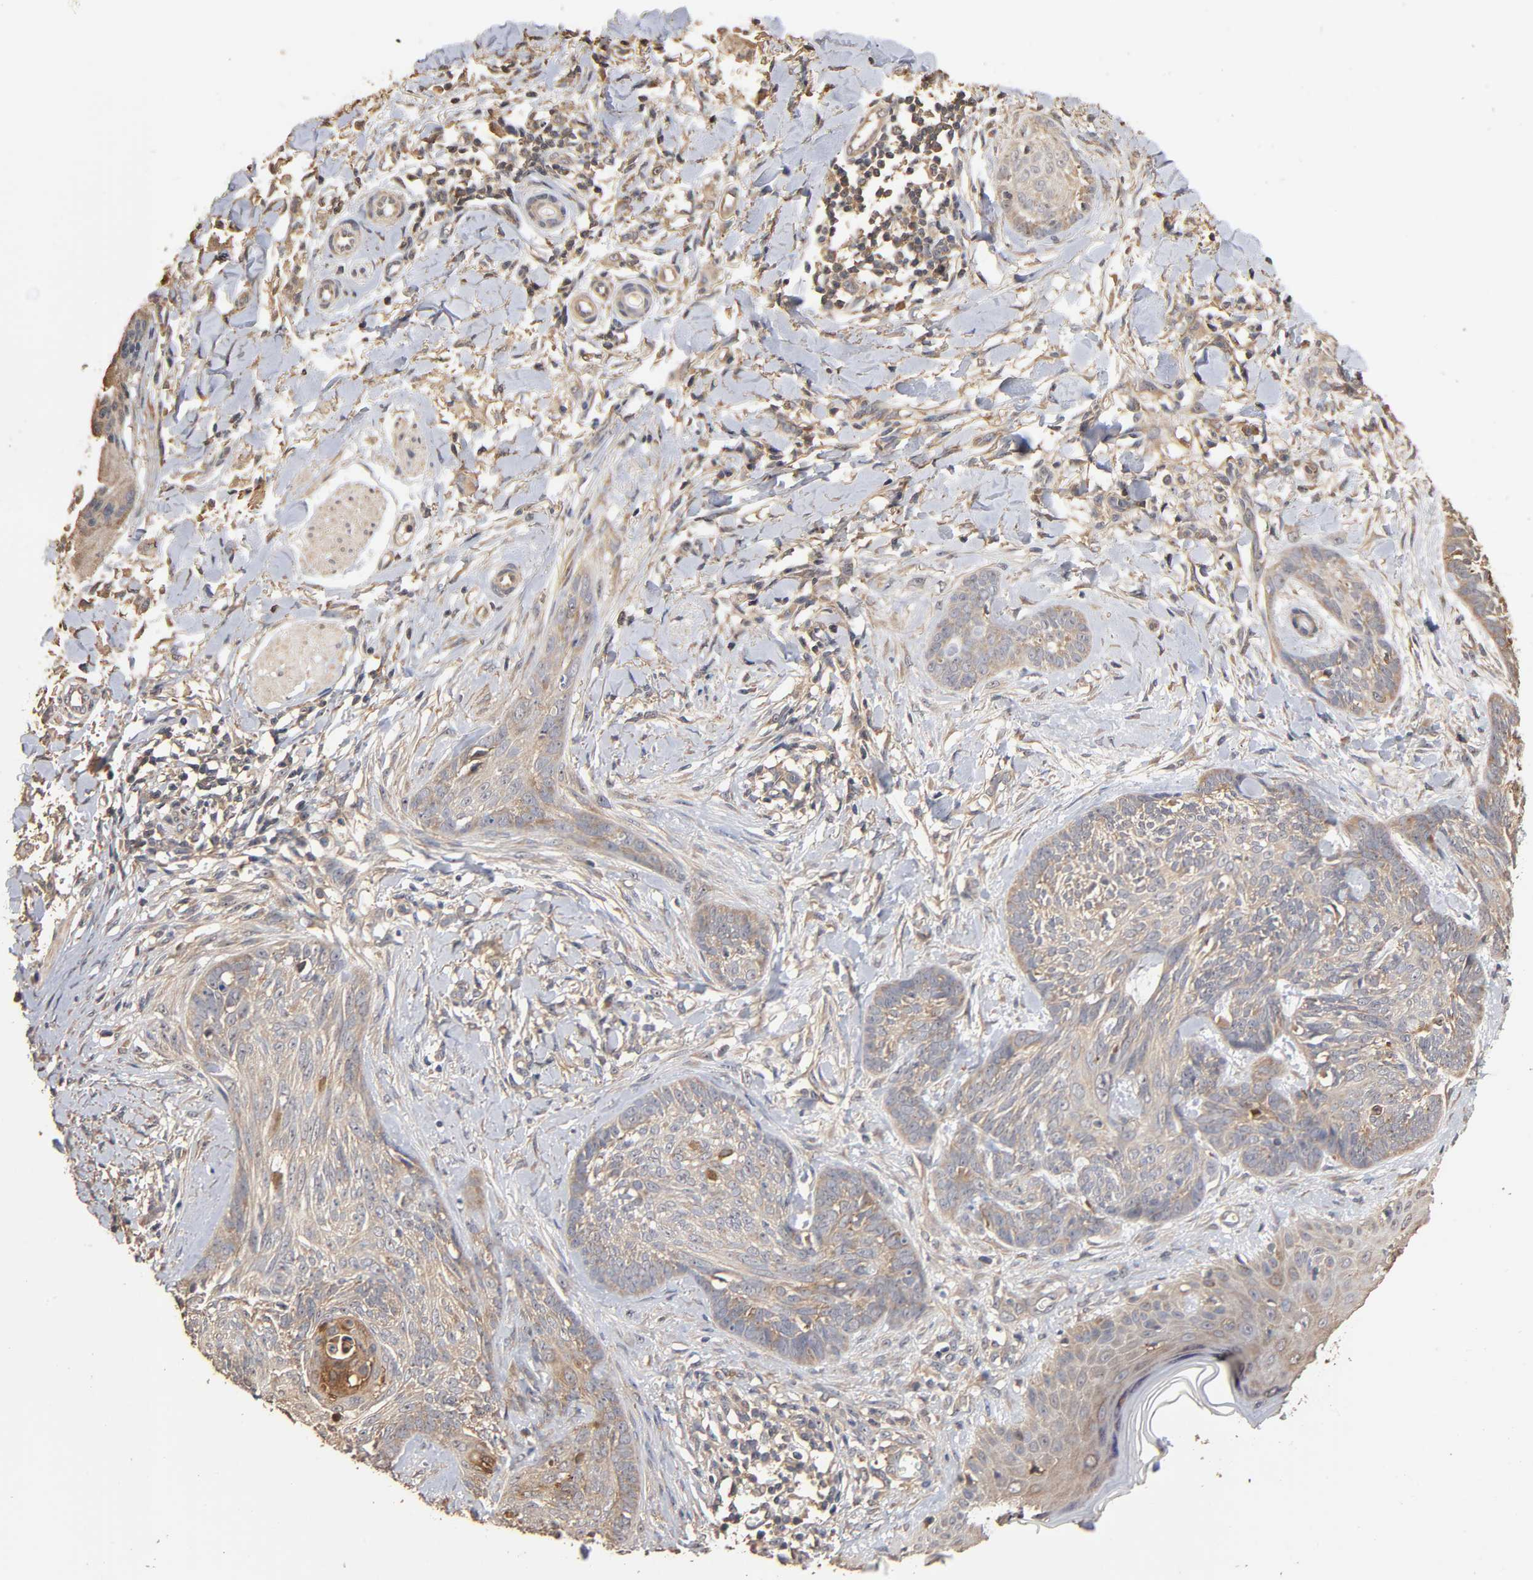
{"staining": {"intensity": "weak", "quantity": ">75%", "location": "cytoplasmic/membranous"}, "tissue": "skin cancer", "cell_type": "Tumor cells", "image_type": "cancer", "snomed": [{"axis": "morphology", "description": "Normal tissue, NOS"}, {"axis": "morphology", "description": "Basal cell carcinoma"}, {"axis": "topography", "description": "Skin"}], "caption": "Basal cell carcinoma (skin) was stained to show a protein in brown. There is low levels of weak cytoplasmic/membranous expression in about >75% of tumor cells.", "gene": "ARHGEF7", "patient": {"sex": "male", "age": 71}}